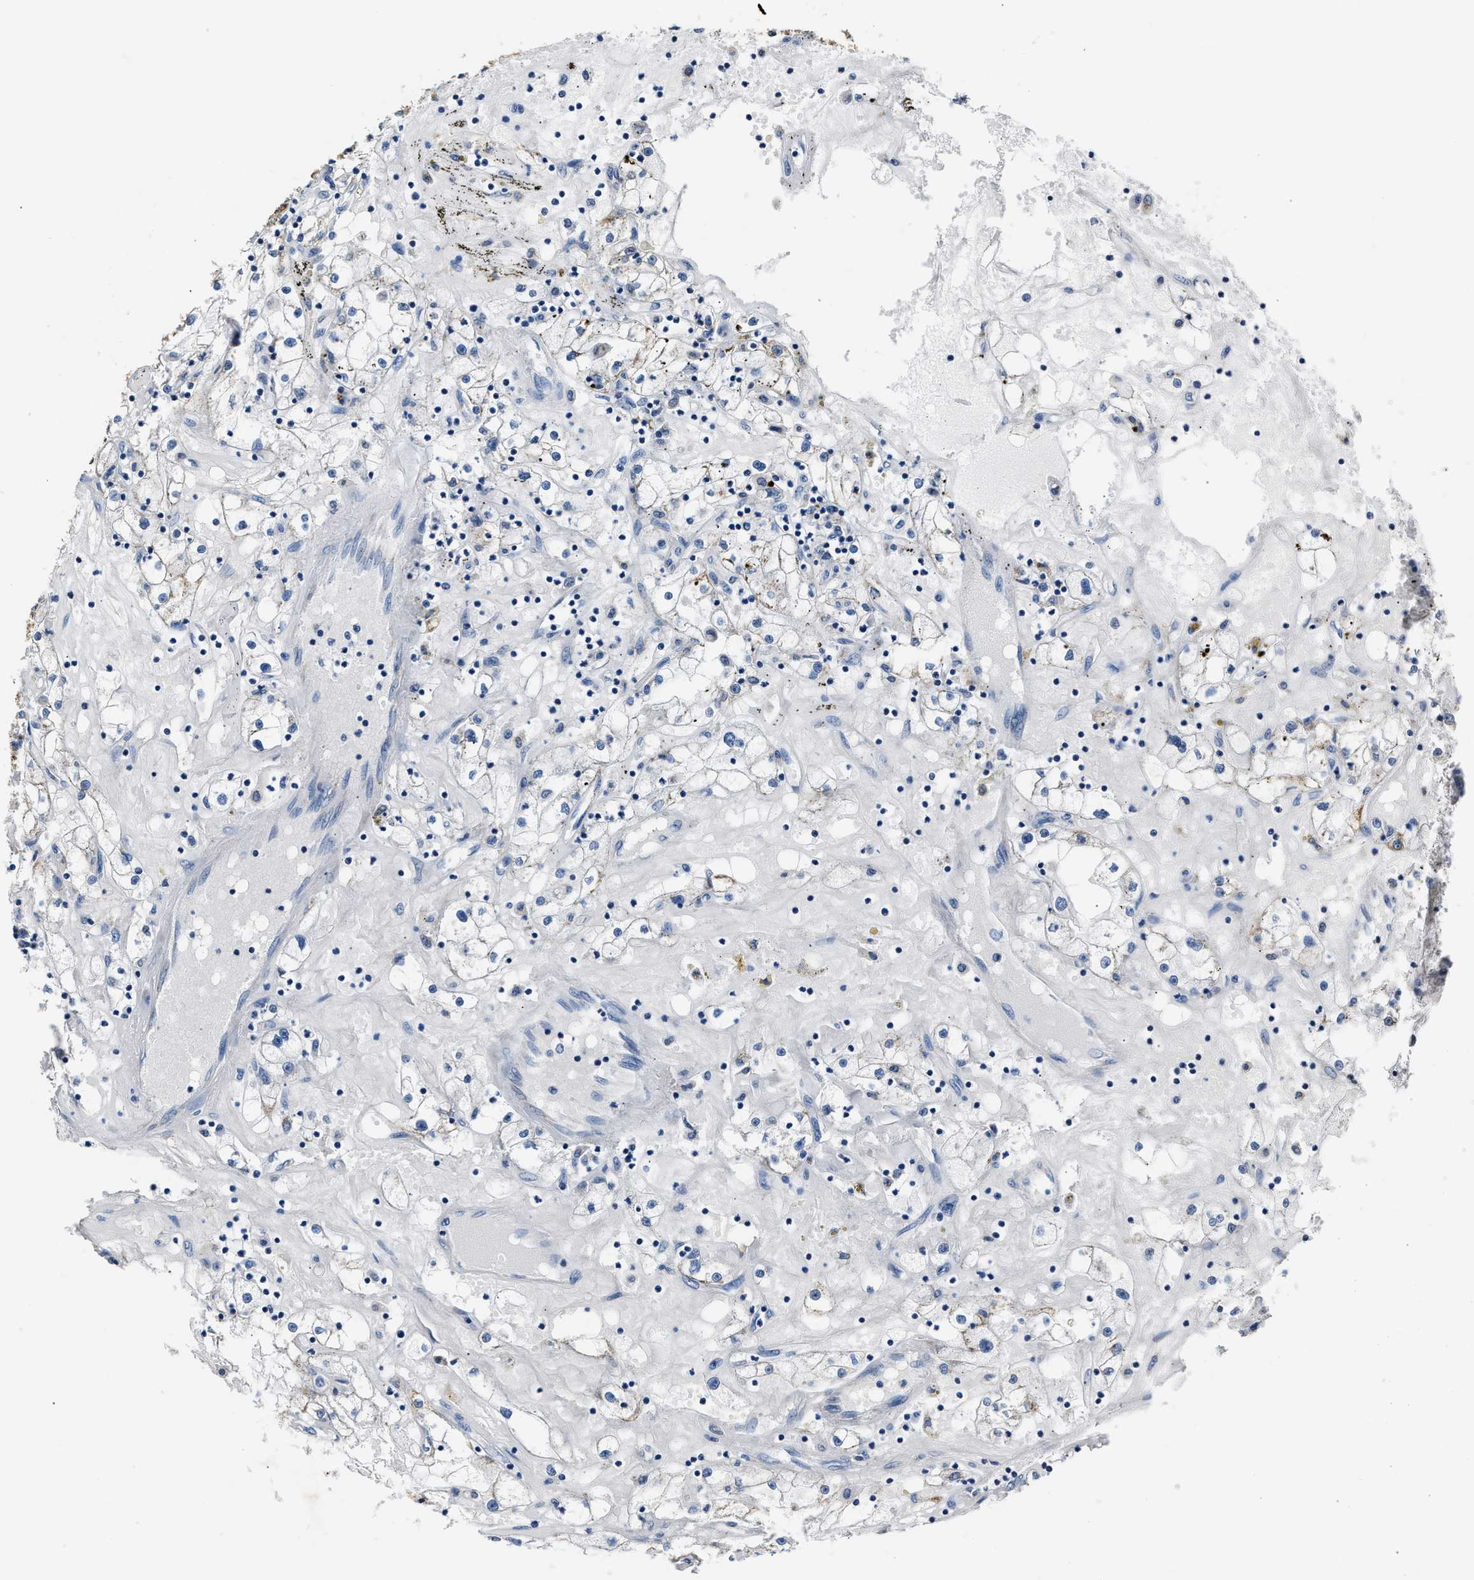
{"staining": {"intensity": "negative", "quantity": "none", "location": "none"}, "tissue": "renal cancer", "cell_type": "Tumor cells", "image_type": "cancer", "snomed": [{"axis": "morphology", "description": "Adenocarcinoma, NOS"}, {"axis": "topography", "description": "Kidney"}], "caption": "Micrograph shows no significant protein expression in tumor cells of adenocarcinoma (renal). (DAB (3,3'-diaminobenzidine) immunohistochemistry (IHC) with hematoxylin counter stain).", "gene": "AMACR", "patient": {"sex": "male", "age": 56}}